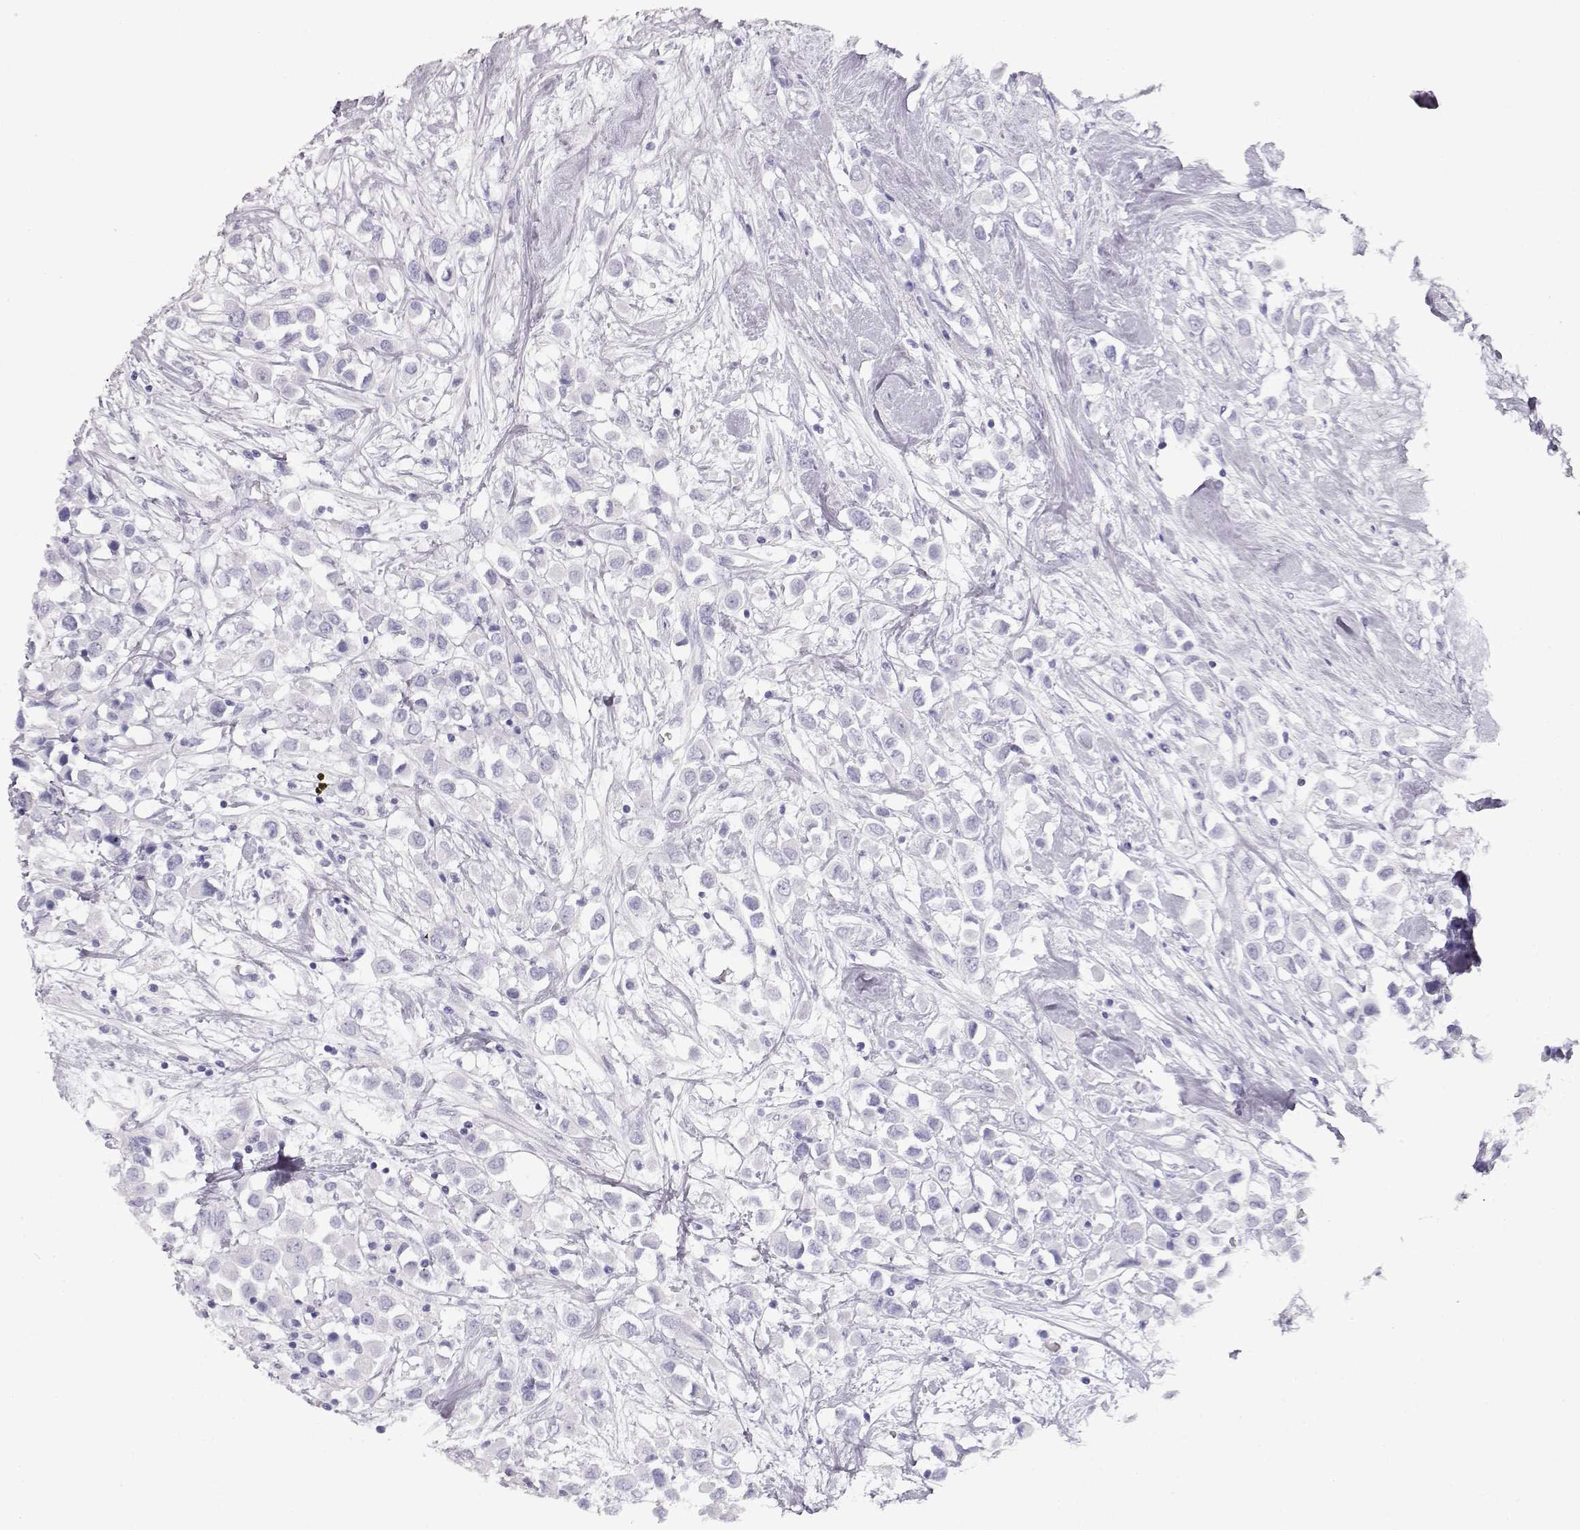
{"staining": {"intensity": "negative", "quantity": "none", "location": "none"}, "tissue": "breast cancer", "cell_type": "Tumor cells", "image_type": "cancer", "snomed": [{"axis": "morphology", "description": "Duct carcinoma"}, {"axis": "topography", "description": "Breast"}], "caption": "Immunohistochemistry photomicrograph of human breast cancer stained for a protein (brown), which demonstrates no expression in tumor cells. (DAB (3,3'-diaminobenzidine) immunohistochemistry (IHC), high magnification).", "gene": "TKTL1", "patient": {"sex": "female", "age": 61}}